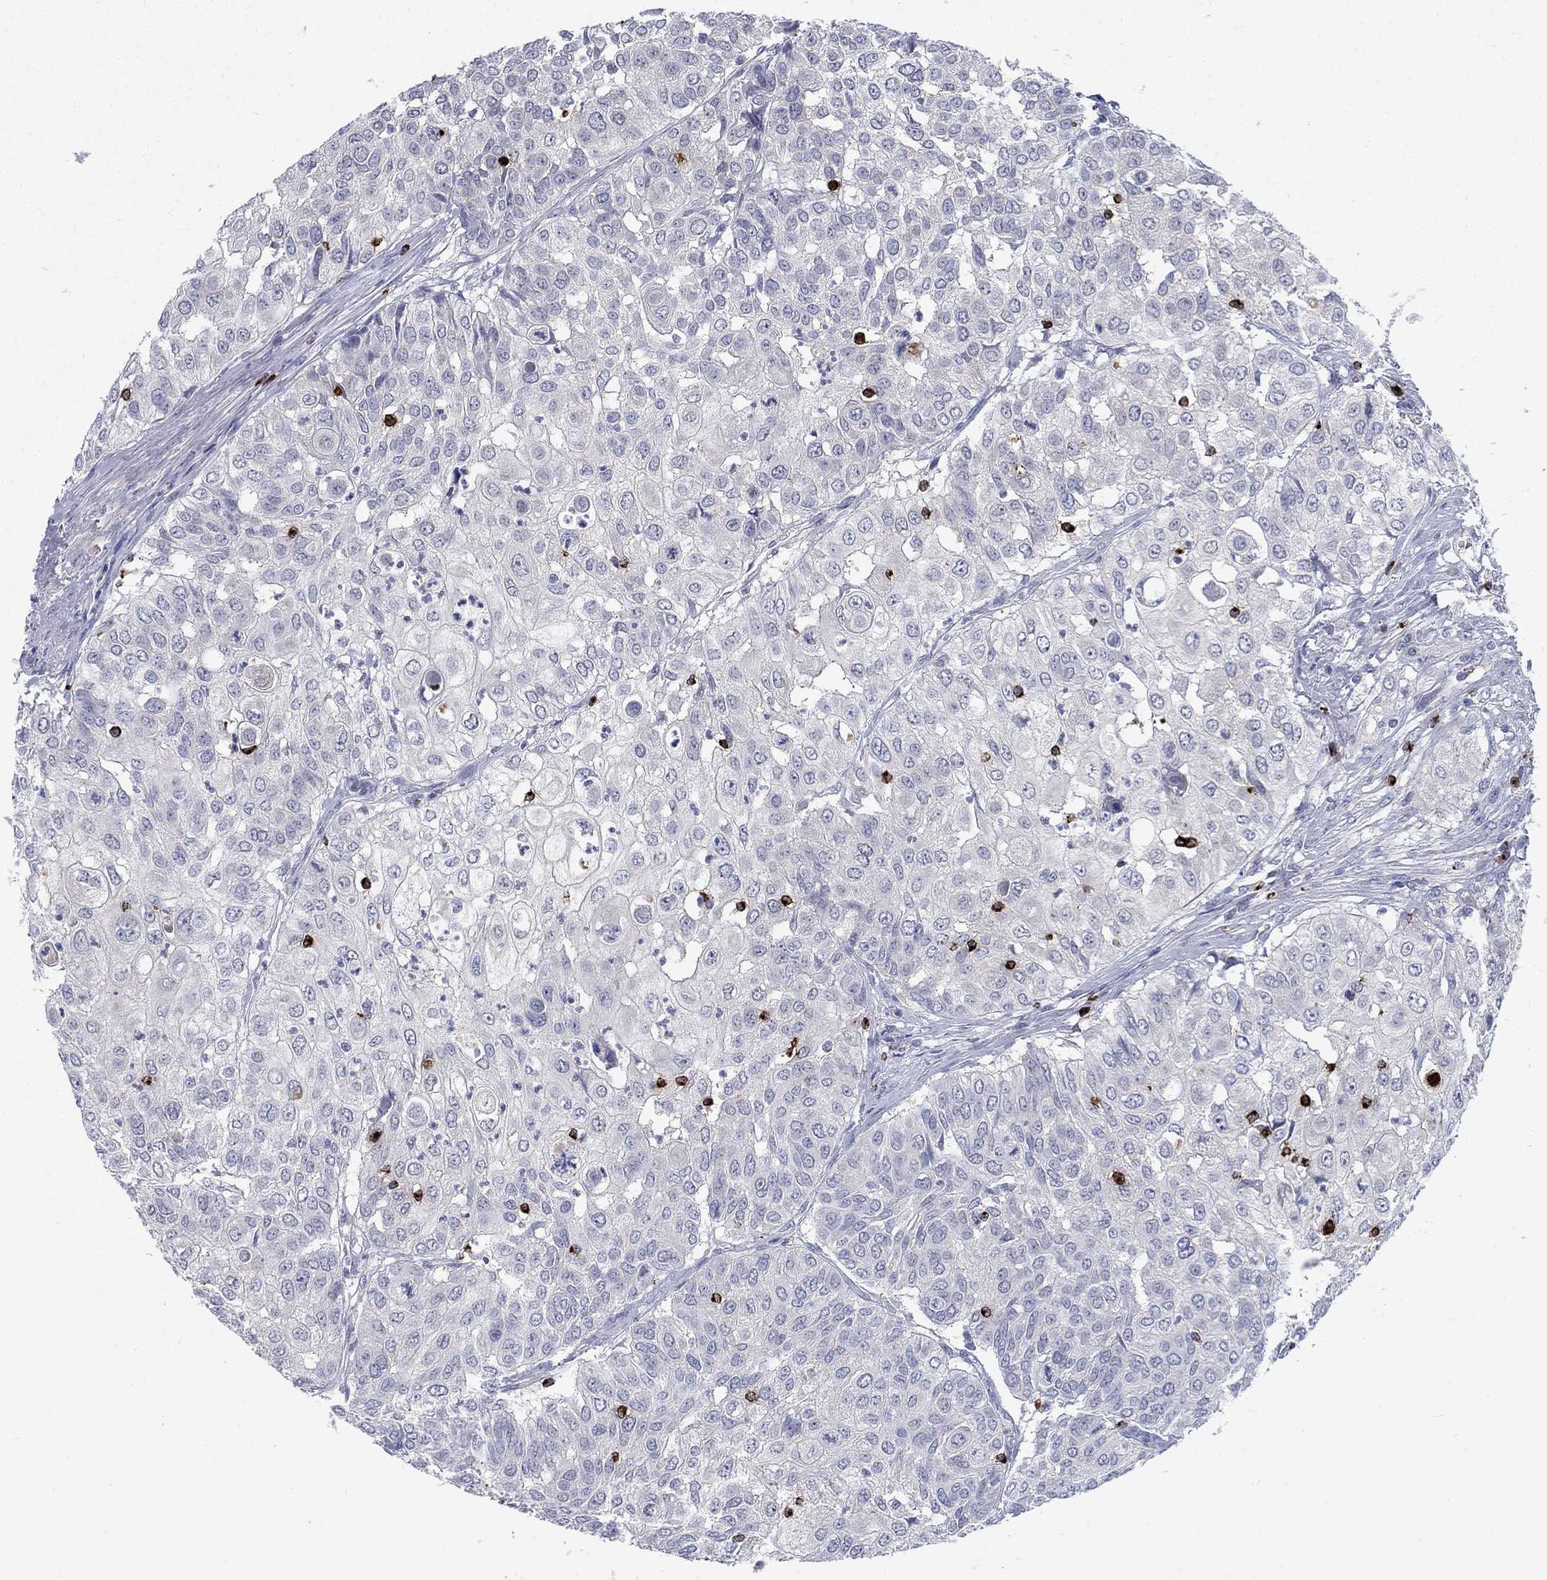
{"staining": {"intensity": "negative", "quantity": "none", "location": "none"}, "tissue": "urothelial cancer", "cell_type": "Tumor cells", "image_type": "cancer", "snomed": [{"axis": "morphology", "description": "Urothelial carcinoma, High grade"}, {"axis": "topography", "description": "Urinary bladder"}], "caption": "High magnification brightfield microscopy of urothelial cancer stained with DAB (brown) and counterstained with hematoxylin (blue): tumor cells show no significant staining.", "gene": "GZMA", "patient": {"sex": "female", "age": 79}}